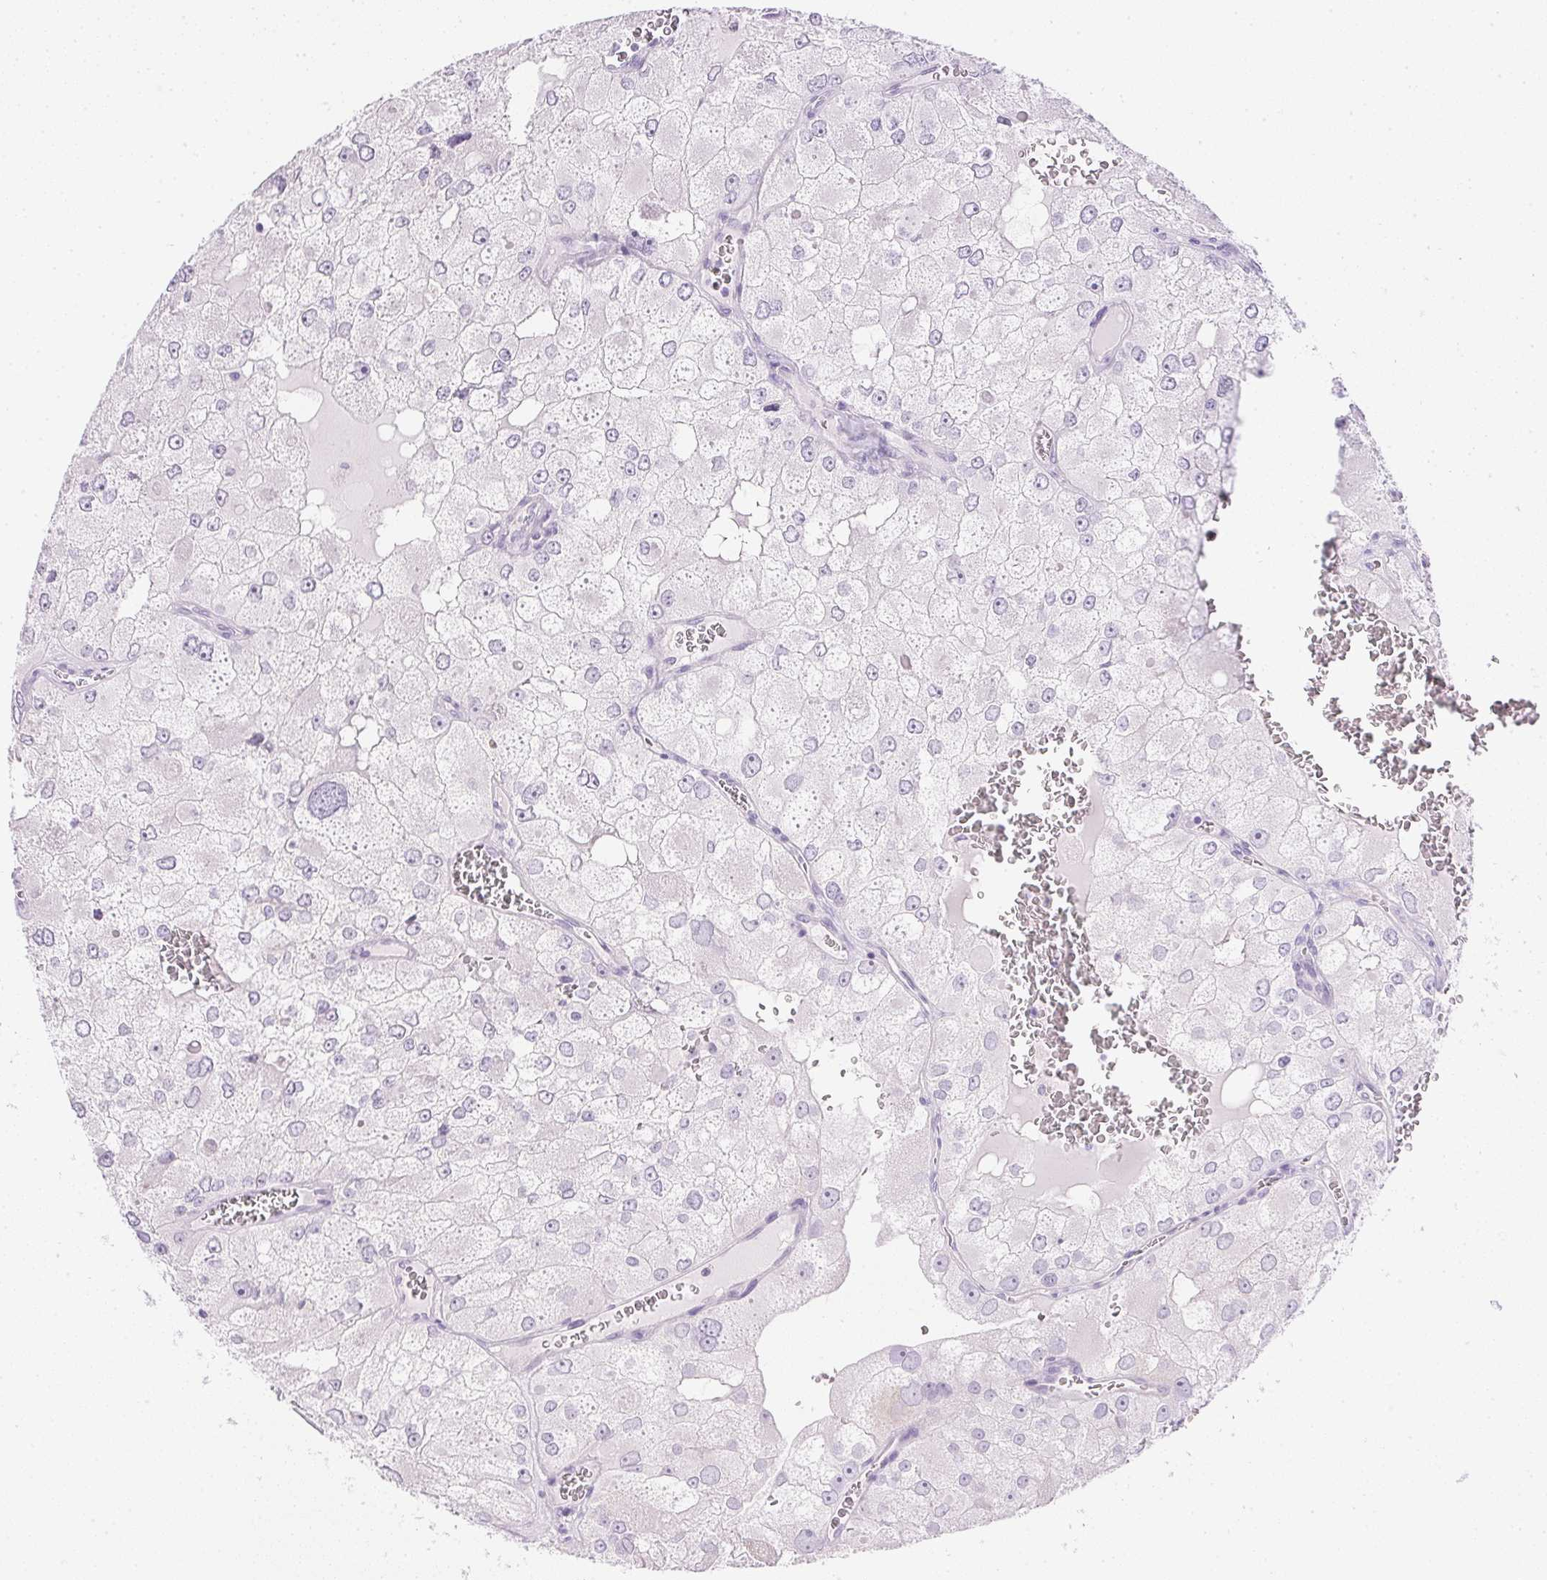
{"staining": {"intensity": "negative", "quantity": "none", "location": "none"}, "tissue": "renal cancer", "cell_type": "Tumor cells", "image_type": "cancer", "snomed": [{"axis": "morphology", "description": "Adenocarcinoma, NOS"}, {"axis": "topography", "description": "Kidney"}], "caption": "The micrograph exhibits no significant positivity in tumor cells of renal cancer (adenocarcinoma).", "gene": "CTRL", "patient": {"sex": "female", "age": 70}}